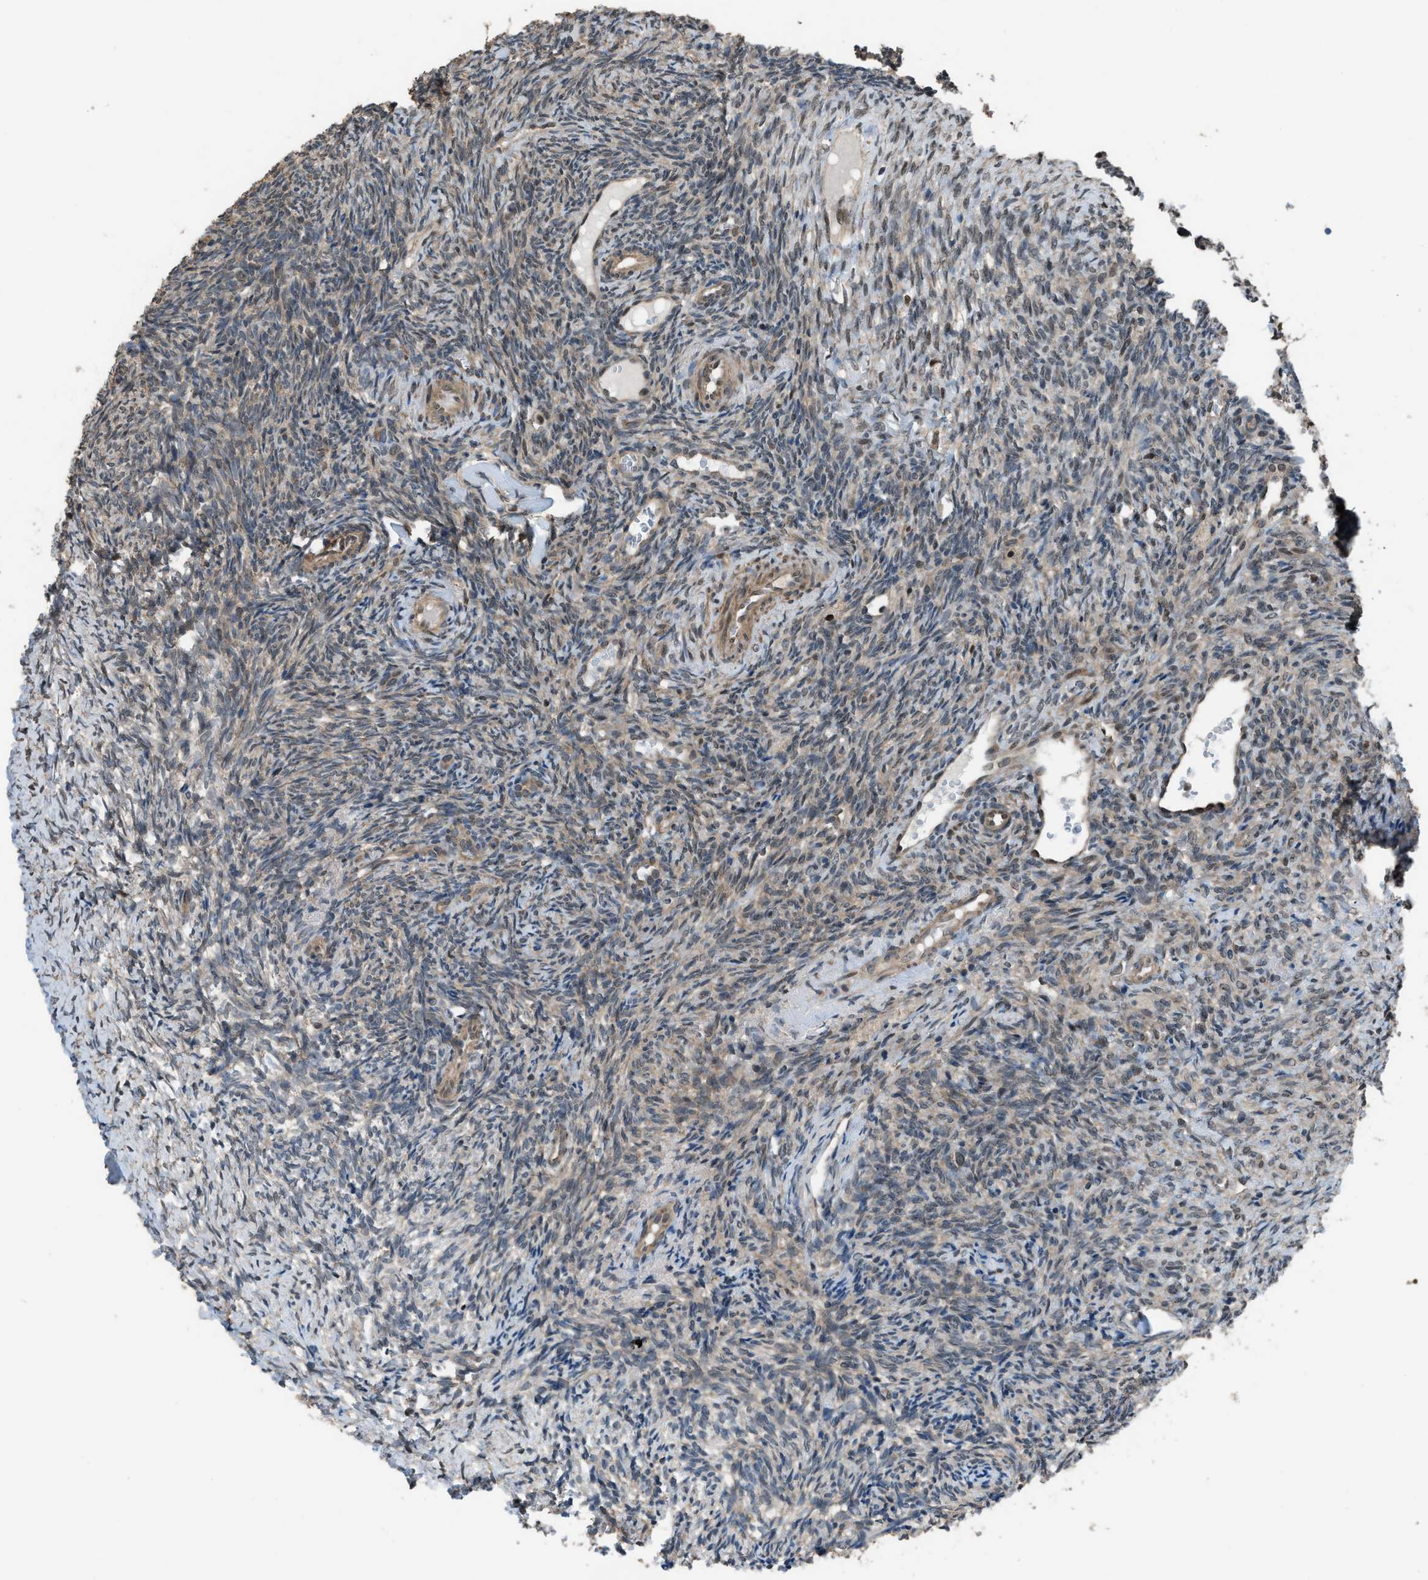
{"staining": {"intensity": "moderate", "quantity": ">75%", "location": "cytoplasmic/membranous"}, "tissue": "ovary", "cell_type": "Follicle cells", "image_type": "normal", "snomed": [{"axis": "morphology", "description": "Normal tissue, NOS"}, {"axis": "topography", "description": "Ovary"}], "caption": "Immunohistochemistry (IHC) histopathology image of benign ovary stained for a protein (brown), which demonstrates medium levels of moderate cytoplasmic/membranous expression in about >75% of follicle cells.", "gene": "KPNA6", "patient": {"sex": "female", "age": 41}}